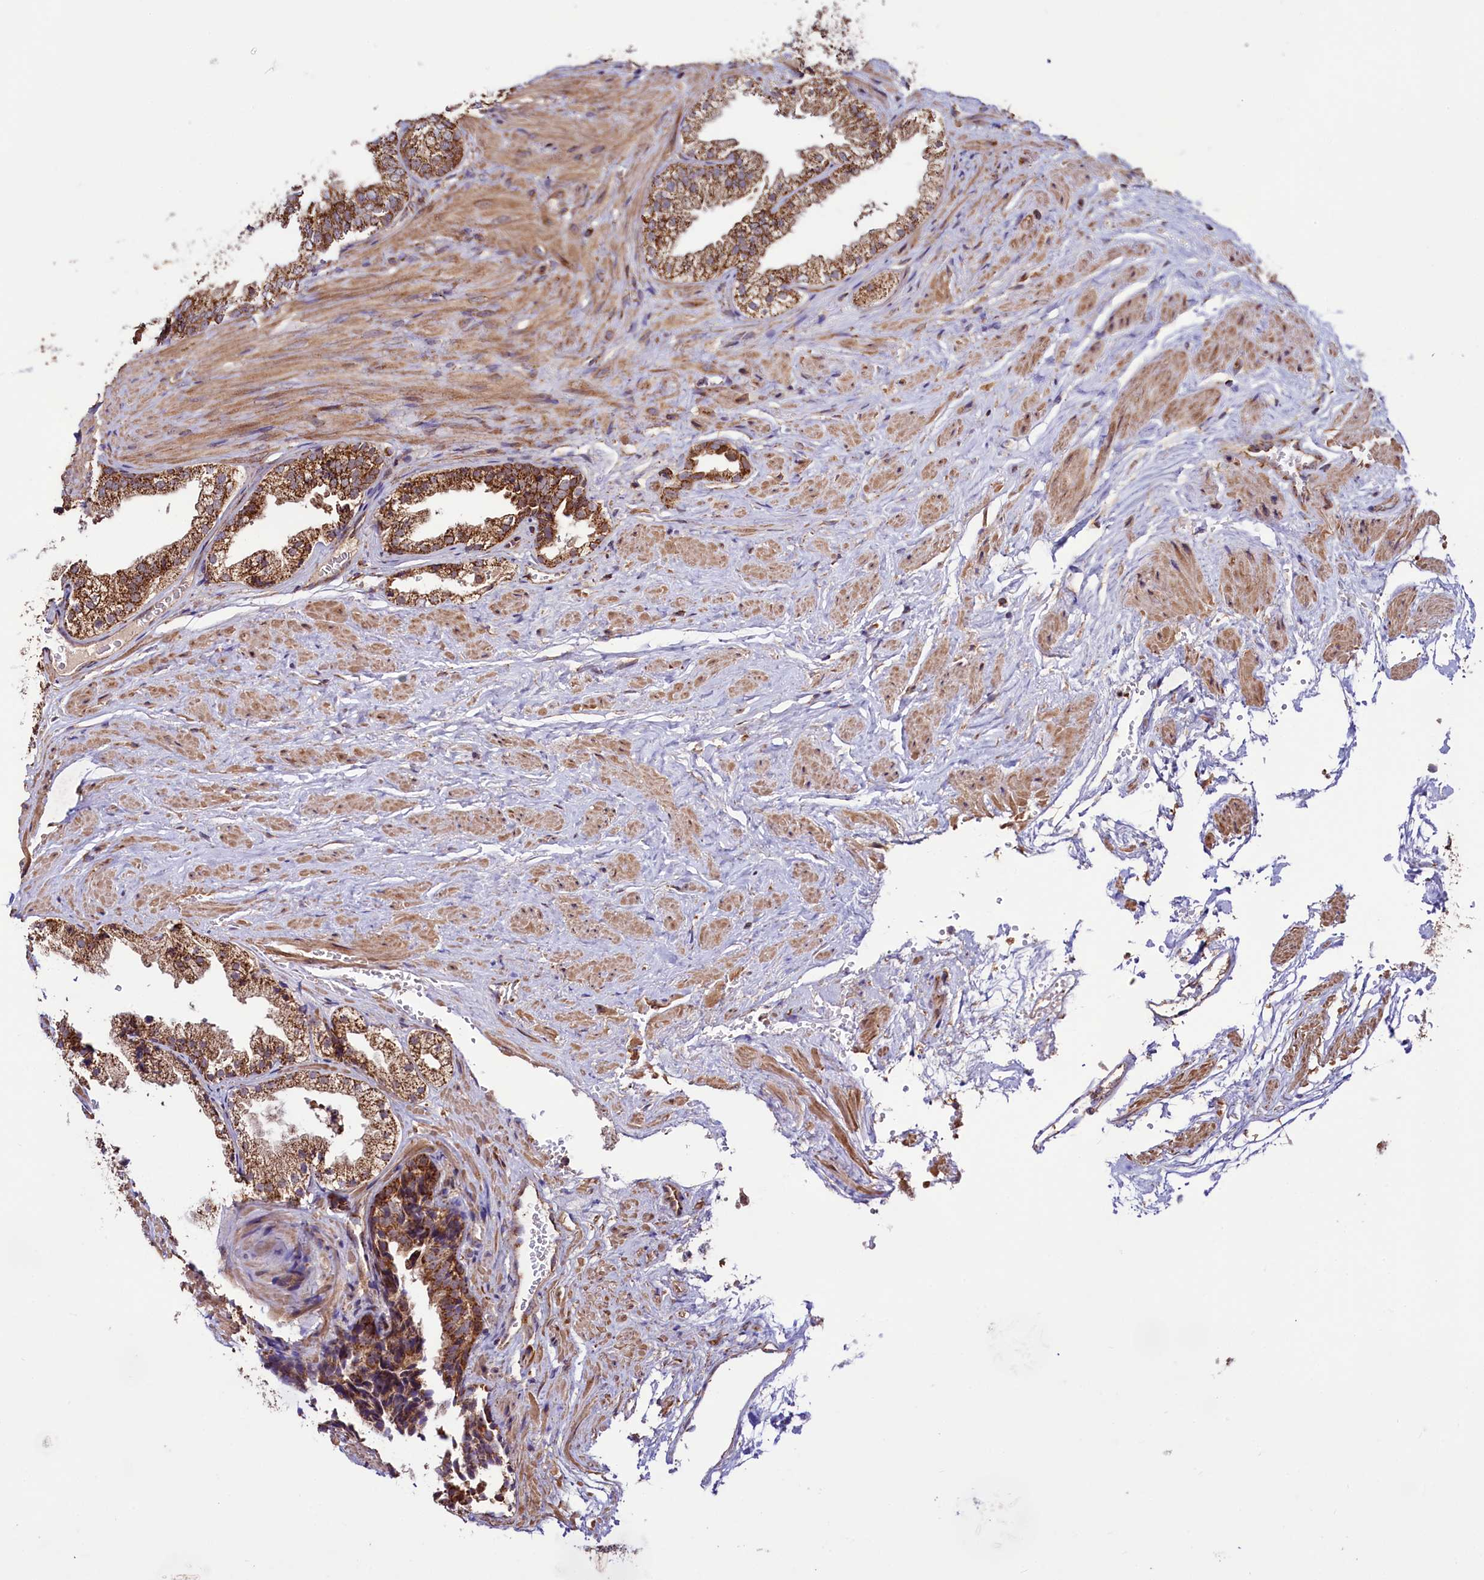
{"staining": {"intensity": "strong", "quantity": ">75%", "location": "cytoplasmic/membranous"}, "tissue": "prostate", "cell_type": "Glandular cells", "image_type": "normal", "snomed": [{"axis": "morphology", "description": "Normal tissue, NOS"}, {"axis": "topography", "description": "Prostate"}], "caption": "This photomicrograph displays immunohistochemistry (IHC) staining of unremarkable prostate, with high strong cytoplasmic/membranous expression in approximately >75% of glandular cells.", "gene": "STARD5", "patient": {"sex": "male", "age": 76}}